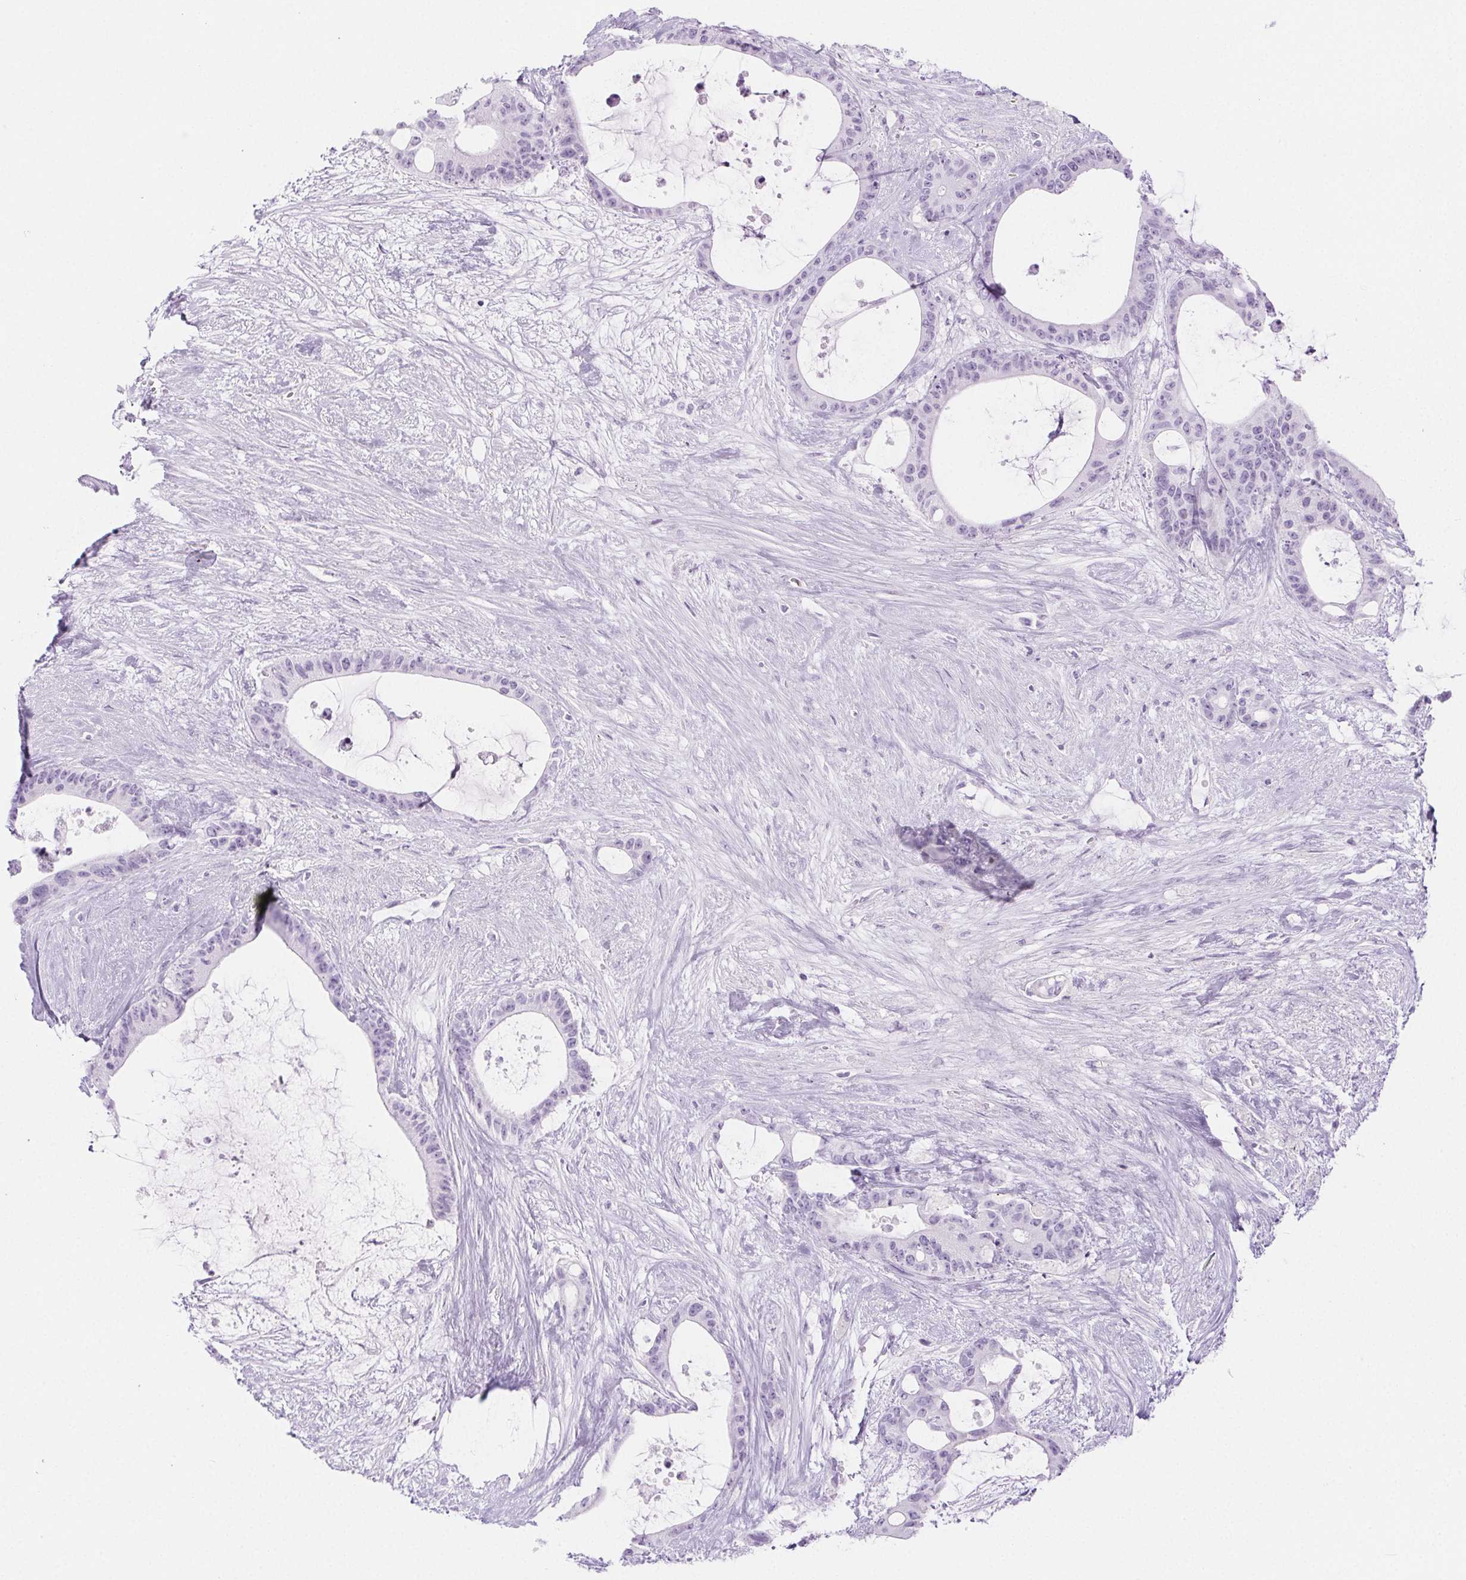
{"staining": {"intensity": "negative", "quantity": "none", "location": "none"}, "tissue": "liver cancer", "cell_type": "Tumor cells", "image_type": "cancer", "snomed": [{"axis": "morphology", "description": "Normal tissue, NOS"}, {"axis": "morphology", "description": "Cholangiocarcinoma"}, {"axis": "topography", "description": "Liver"}, {"axis": "topography", "description": "Peripheral nerve tissue"}], "caption": "Protein analysis of liver cholangiocarcinoma shows no significant staining in tumor cells.", "gene": "SPRR3", "patient": {"sex": "female", "age": 73}}